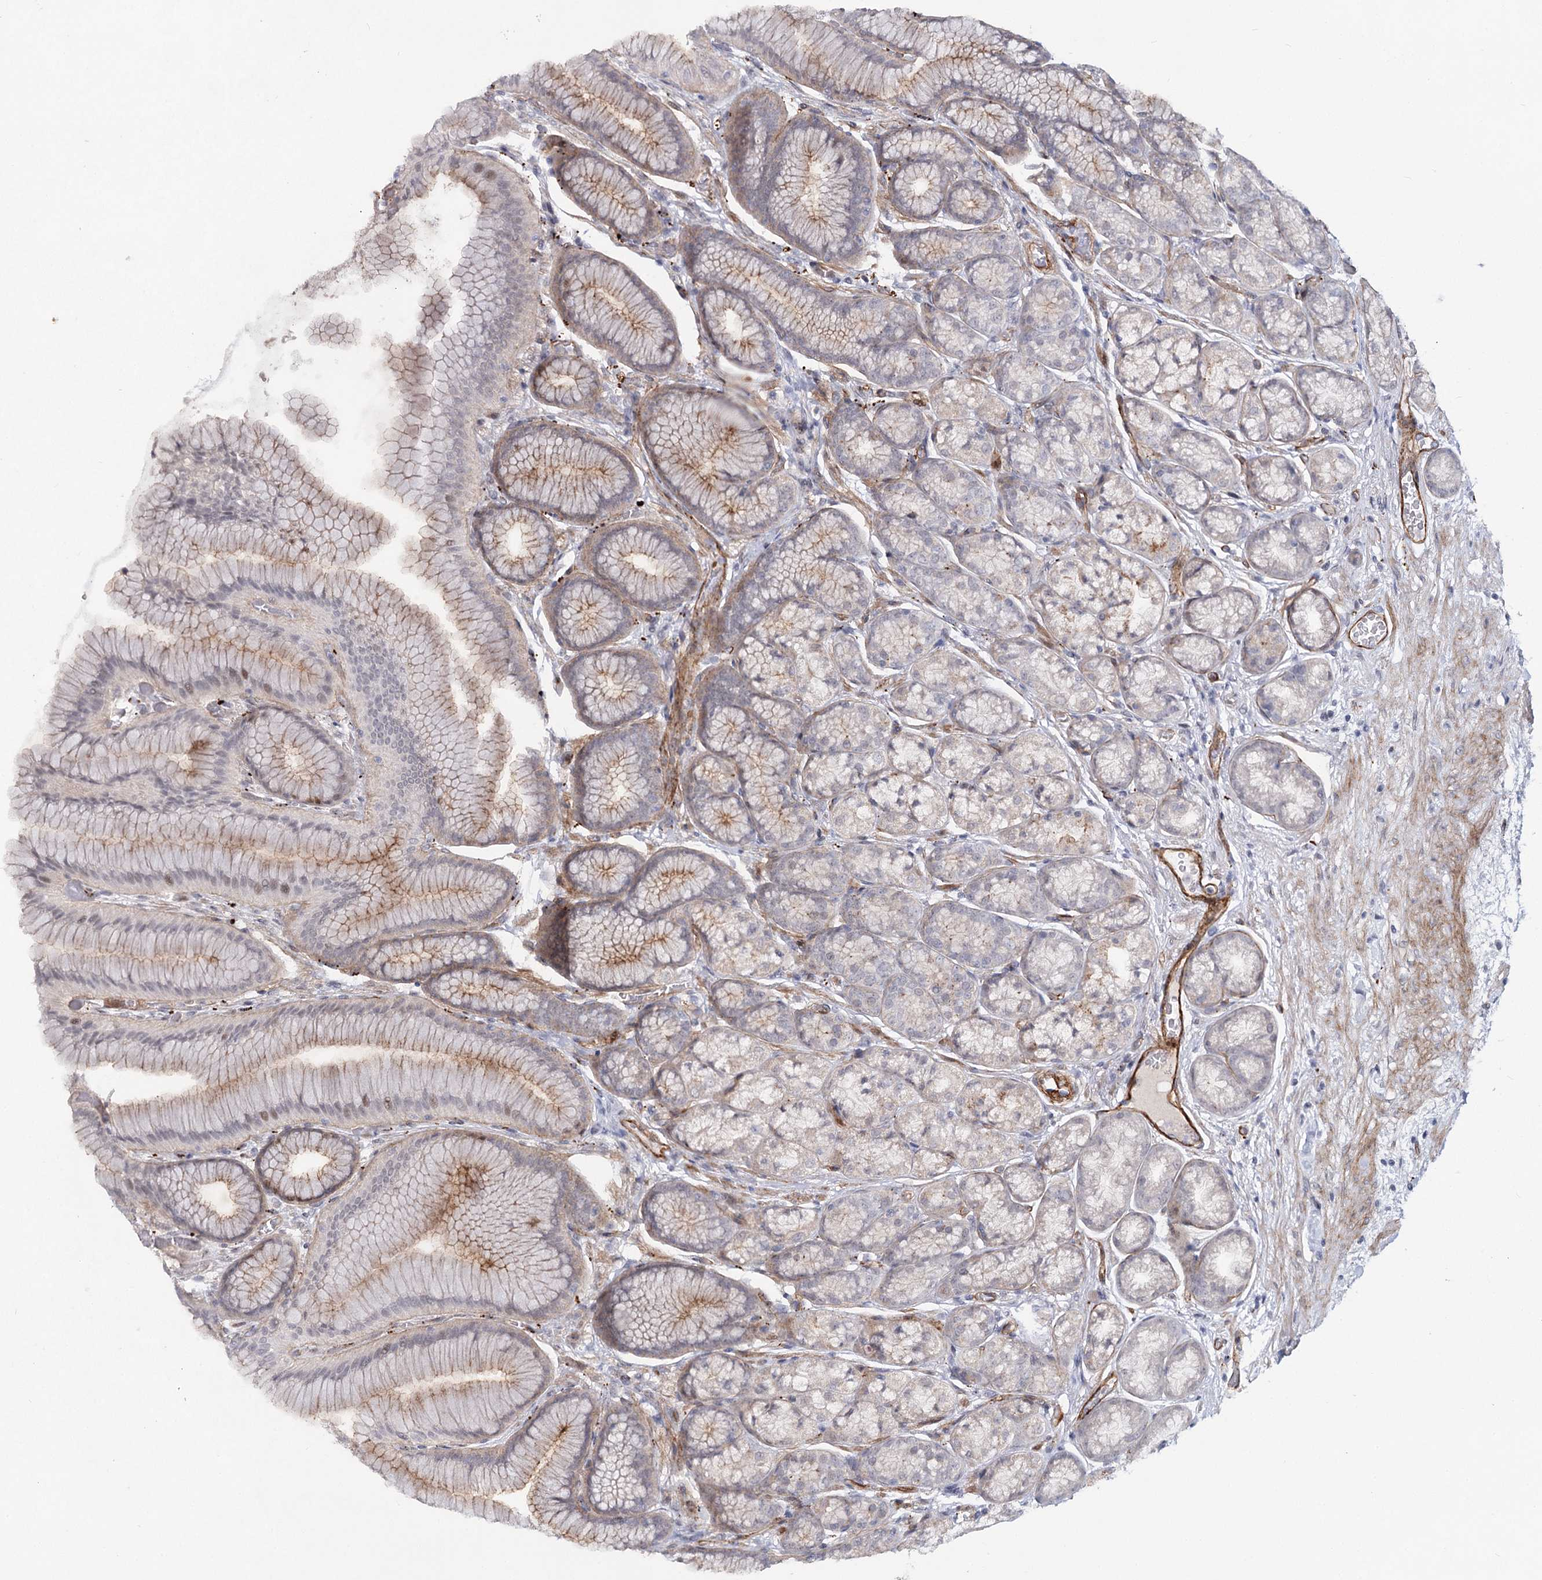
{"staining": {"intensity": "moderate", "quantity": "<25%", "location": "cytoplasmic/membranous"}, "tissue": "stomach", "cell_type": "Glandular cells", "image_type": "normal", "snomed": [{"axis": "morphology", "description": "Normal tissue, NOS"}, {"axis": "morphology", "description": "Adenocarcinoma, NOS"}, {"axis": "morphology", "description": "Adenocarcinoma, High grade"}, {"axis": "topography", "description": "Stomach, upper"}, {"axis": "topography", "description": "Stomach"}], "caption": "Moderate cytoplasmic/membranous staining is appreciated in about <25% of glandular cells in normal stomach. (DAB = brown stain, brightfield microscopy at high magnification).", "gene": "ATL2", "patient": {"sex": "female", "age": 65}}